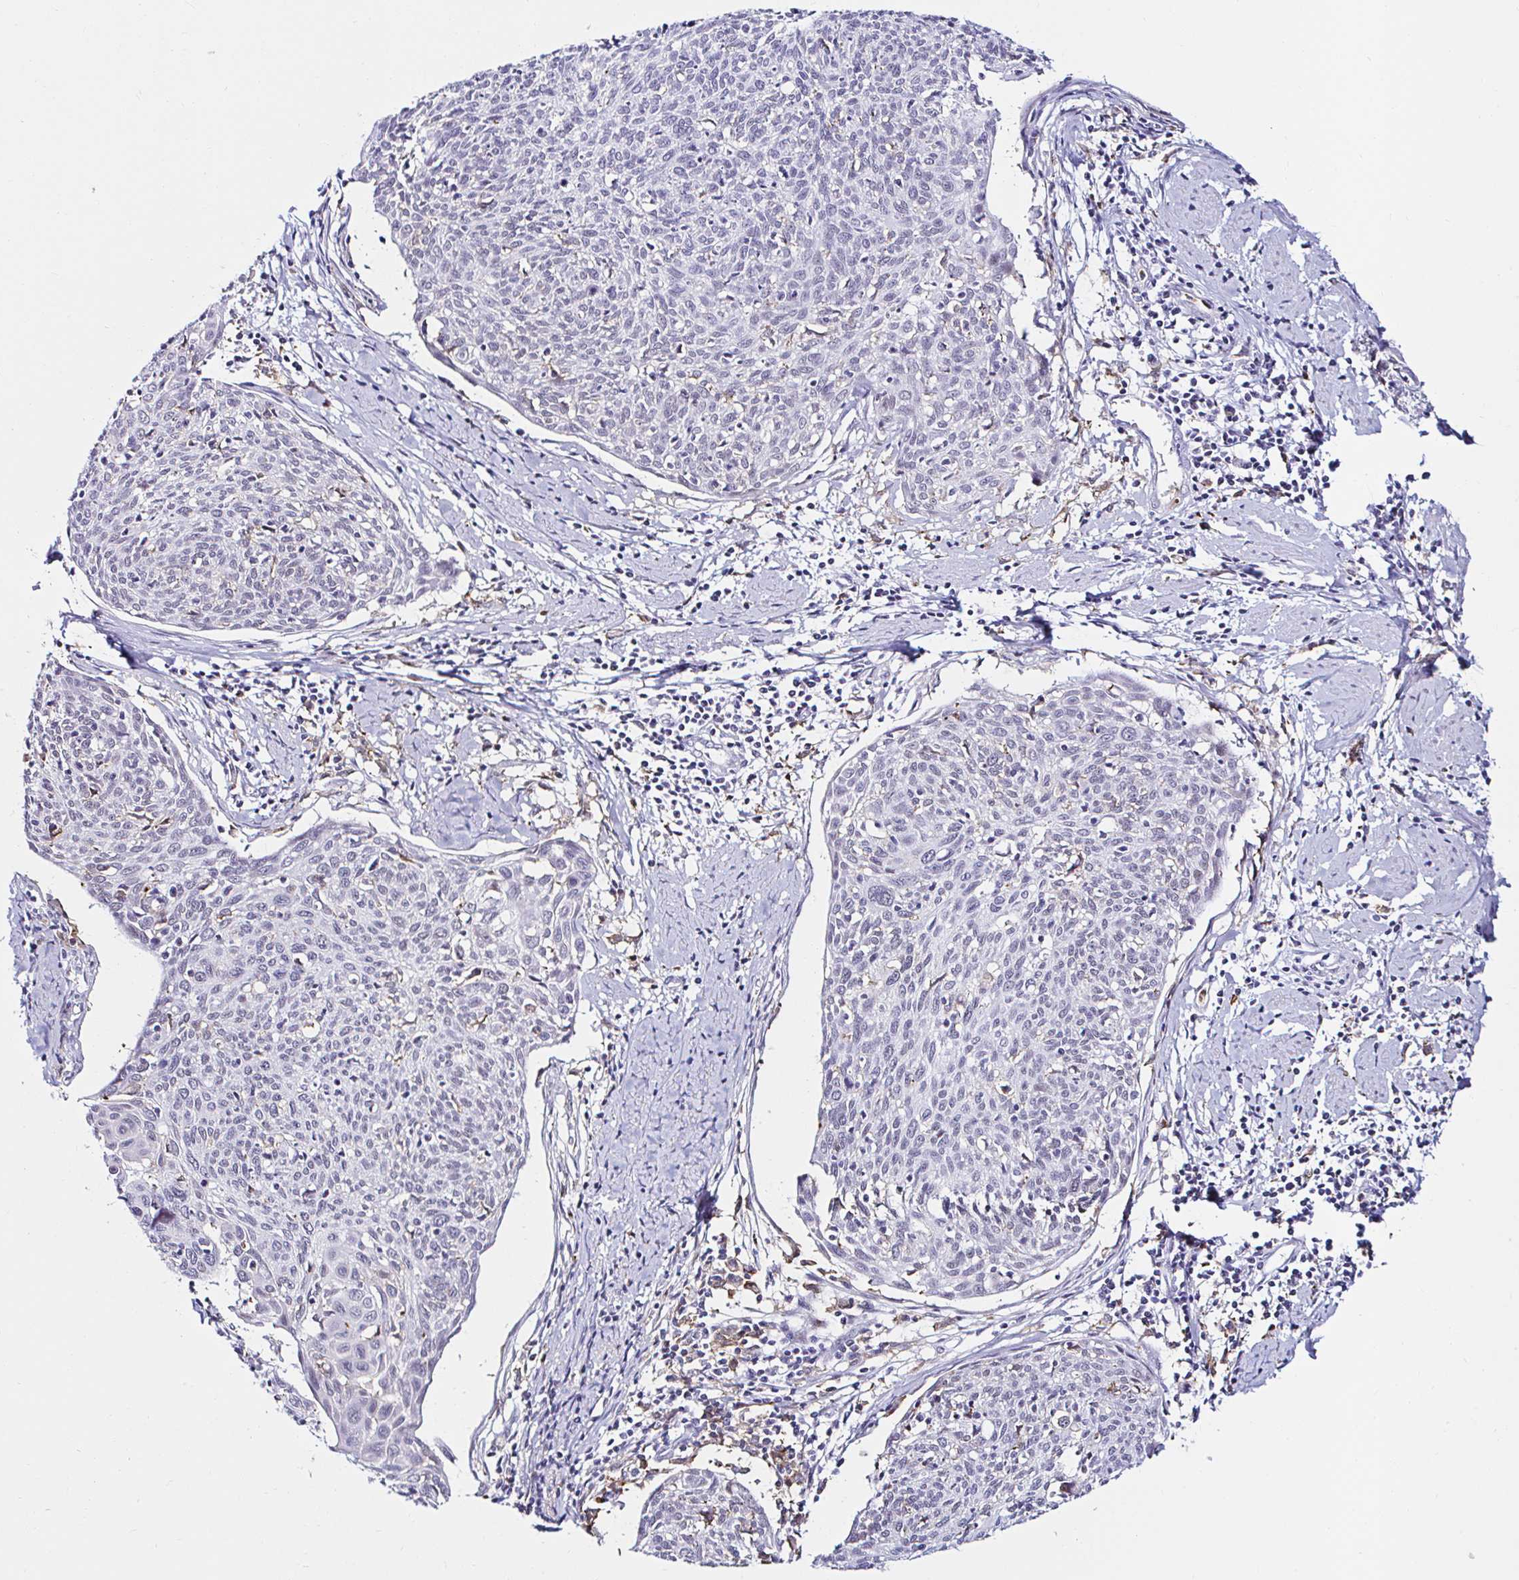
{"staining": {"intensity": "negative", "quantity": "none", "location": "none"}, "tissue": "cervical cancer", "cell_type": "Tumor cells", "image_type": "cancer", "snomed": [{"axis": "morphology", "description": "Squamous cell carcinoma, NOS"}, {"axis": "topography", "description": "Cervix"}], "caption": "This micrograph is of cervical squamous cell carcinoma stained with immunohistochemistry (IHC) to label a protein in brown with the nuclei are counter-stained blue. There is no staining in tumor cells.", "gene": "CYBB", "patient": {"sex": "female", "age": 49}}